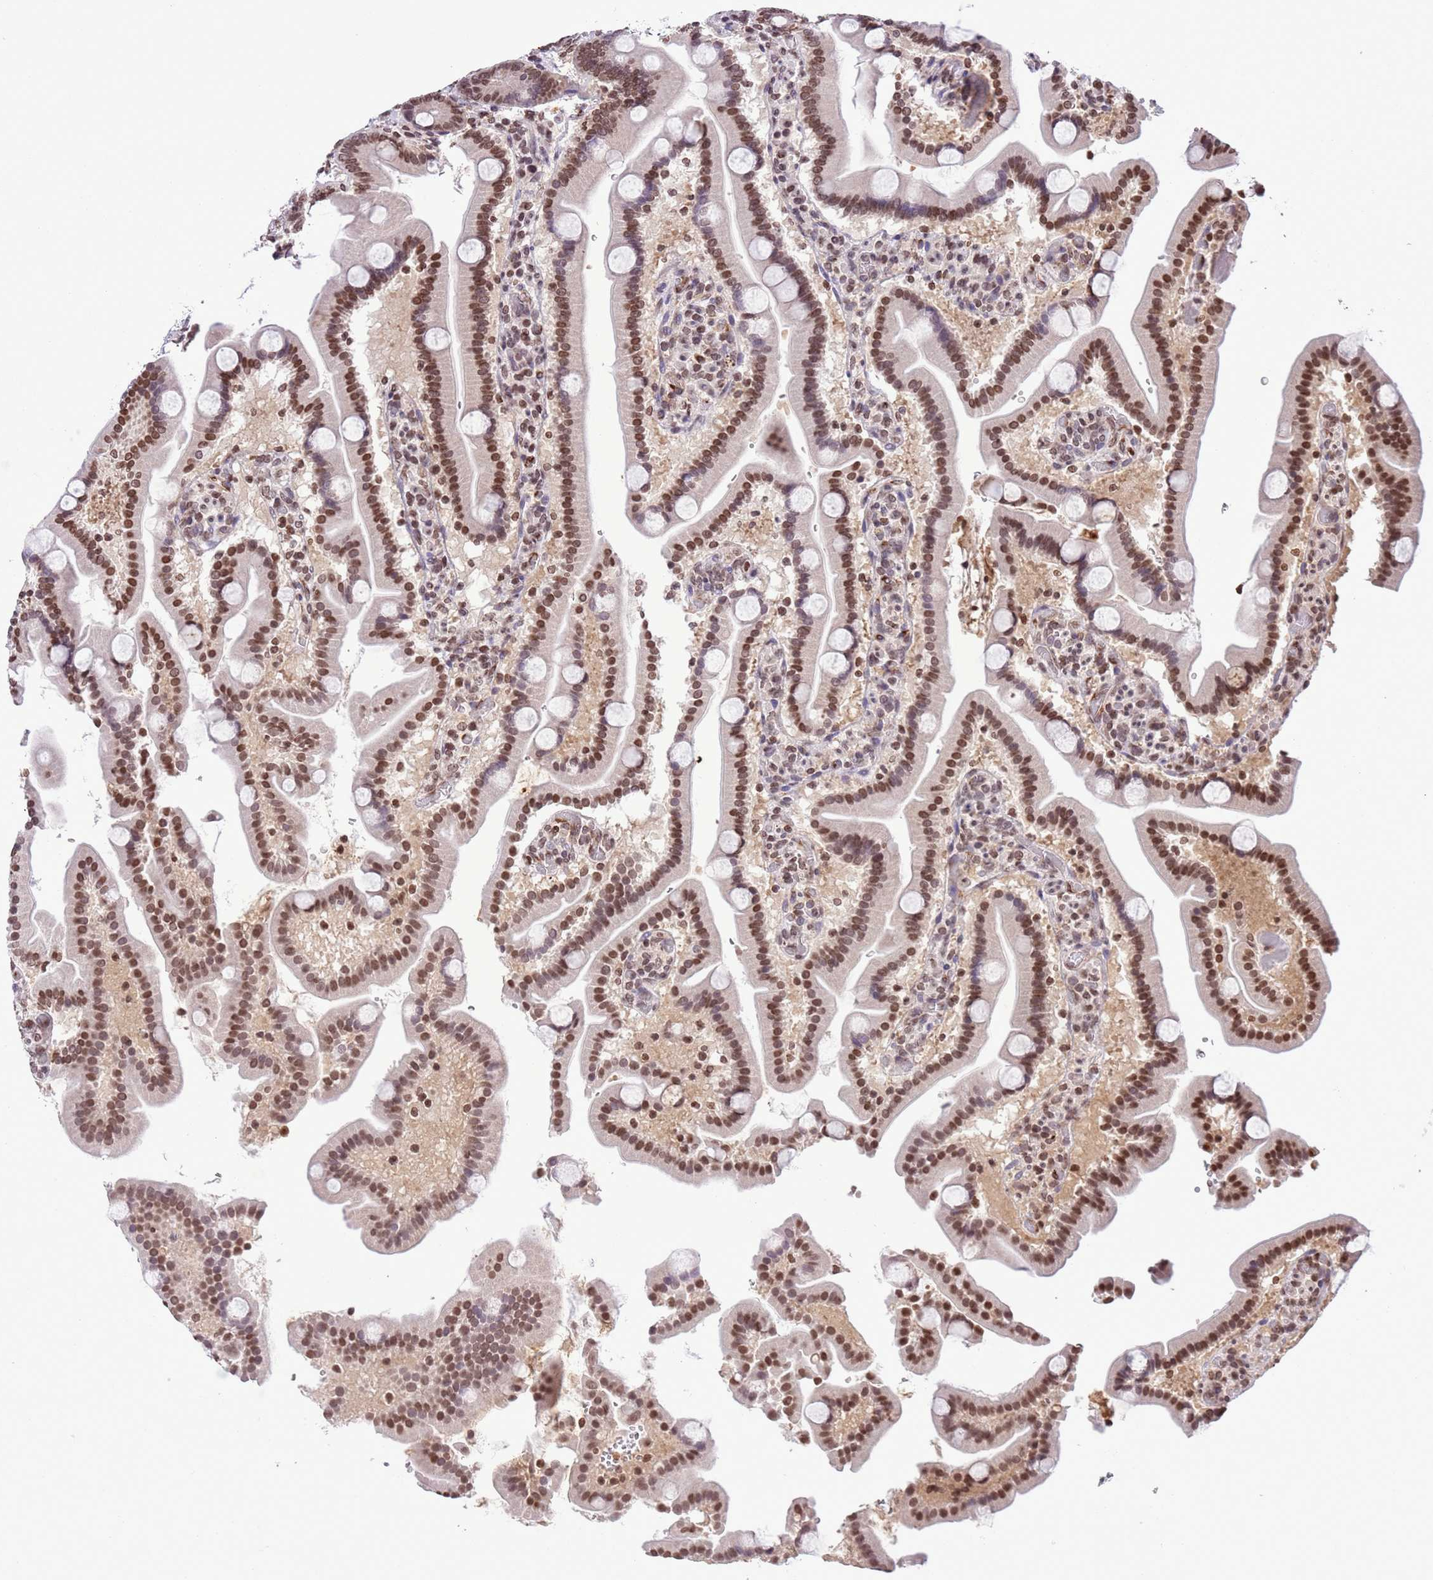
{"staining": {"intensity": "moderate", "quantity": ">75%", "location": "nuclear"}, "tissue": "duodenum", "cell_type": "Glandular cells", "image_type": "normal", "snomed": [{"axis": "morphology", "description": "Normal tissue, NOS"}, {"axis": "topography", "description": "Duodenum"}], "caption": "Protein expression analysis of normal duodenum exhibits moderate nuclear staining in approximately >75% of glandular cells. The staining is performed using DAB (3,3'-diaminobenzidine) brown chromogen to label protein expression. The nuclei are counter-stained blue using hematoxylin.", "gene": "NRIP1", "patient": {"sex": "male", "age": 55}}